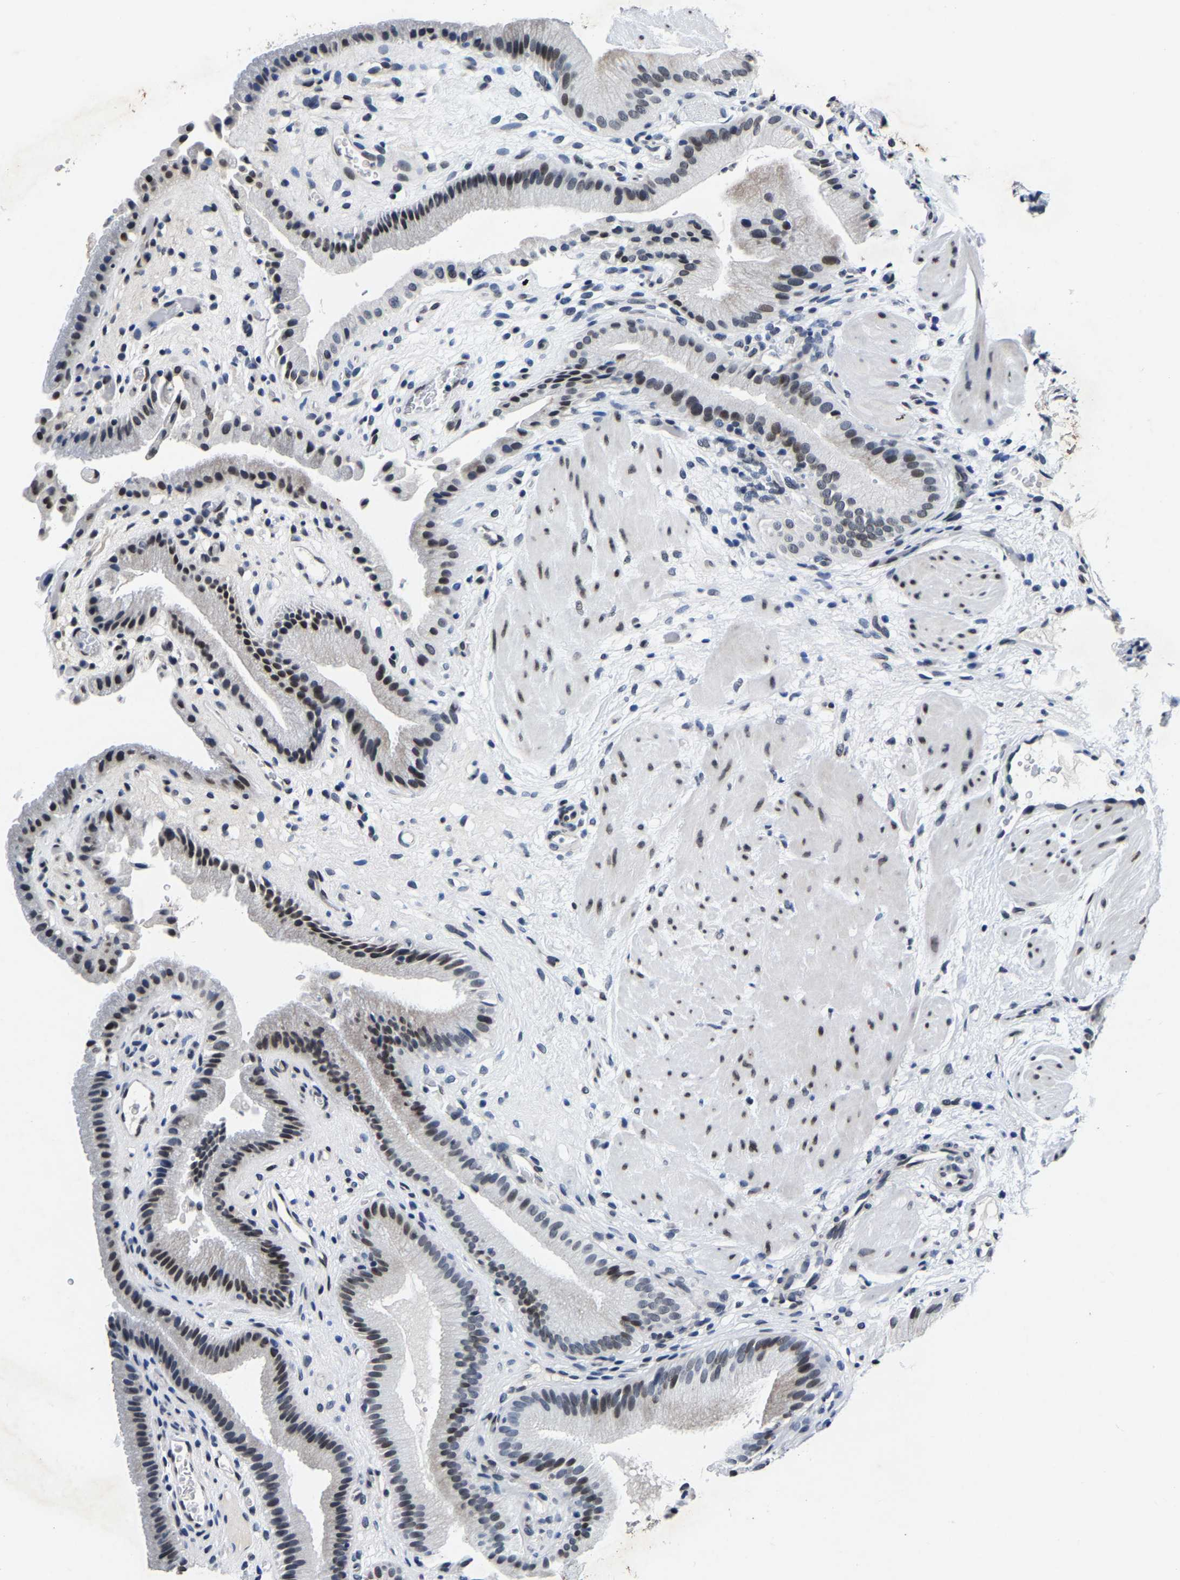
{"staining": {"intensity": "moderate", "quantity": ">75%", "location": "nuclear"}, "tissue": "gallbladder", "cell_type": "Glandular cells", "image_type": "normal", "snomed": [{"axis": "morphology", "description": "Normal tissue, NOS"}, {"axis": "topography", "description": "Gallbladder"}], "caption": "Immunohistochemical staining of benign human gallbladder demonstrates moderate nuclear protein expression in approximately >75% of glandular cells.", "gene": "UBN2", "patient": {"sex": "male", "age": 49}}